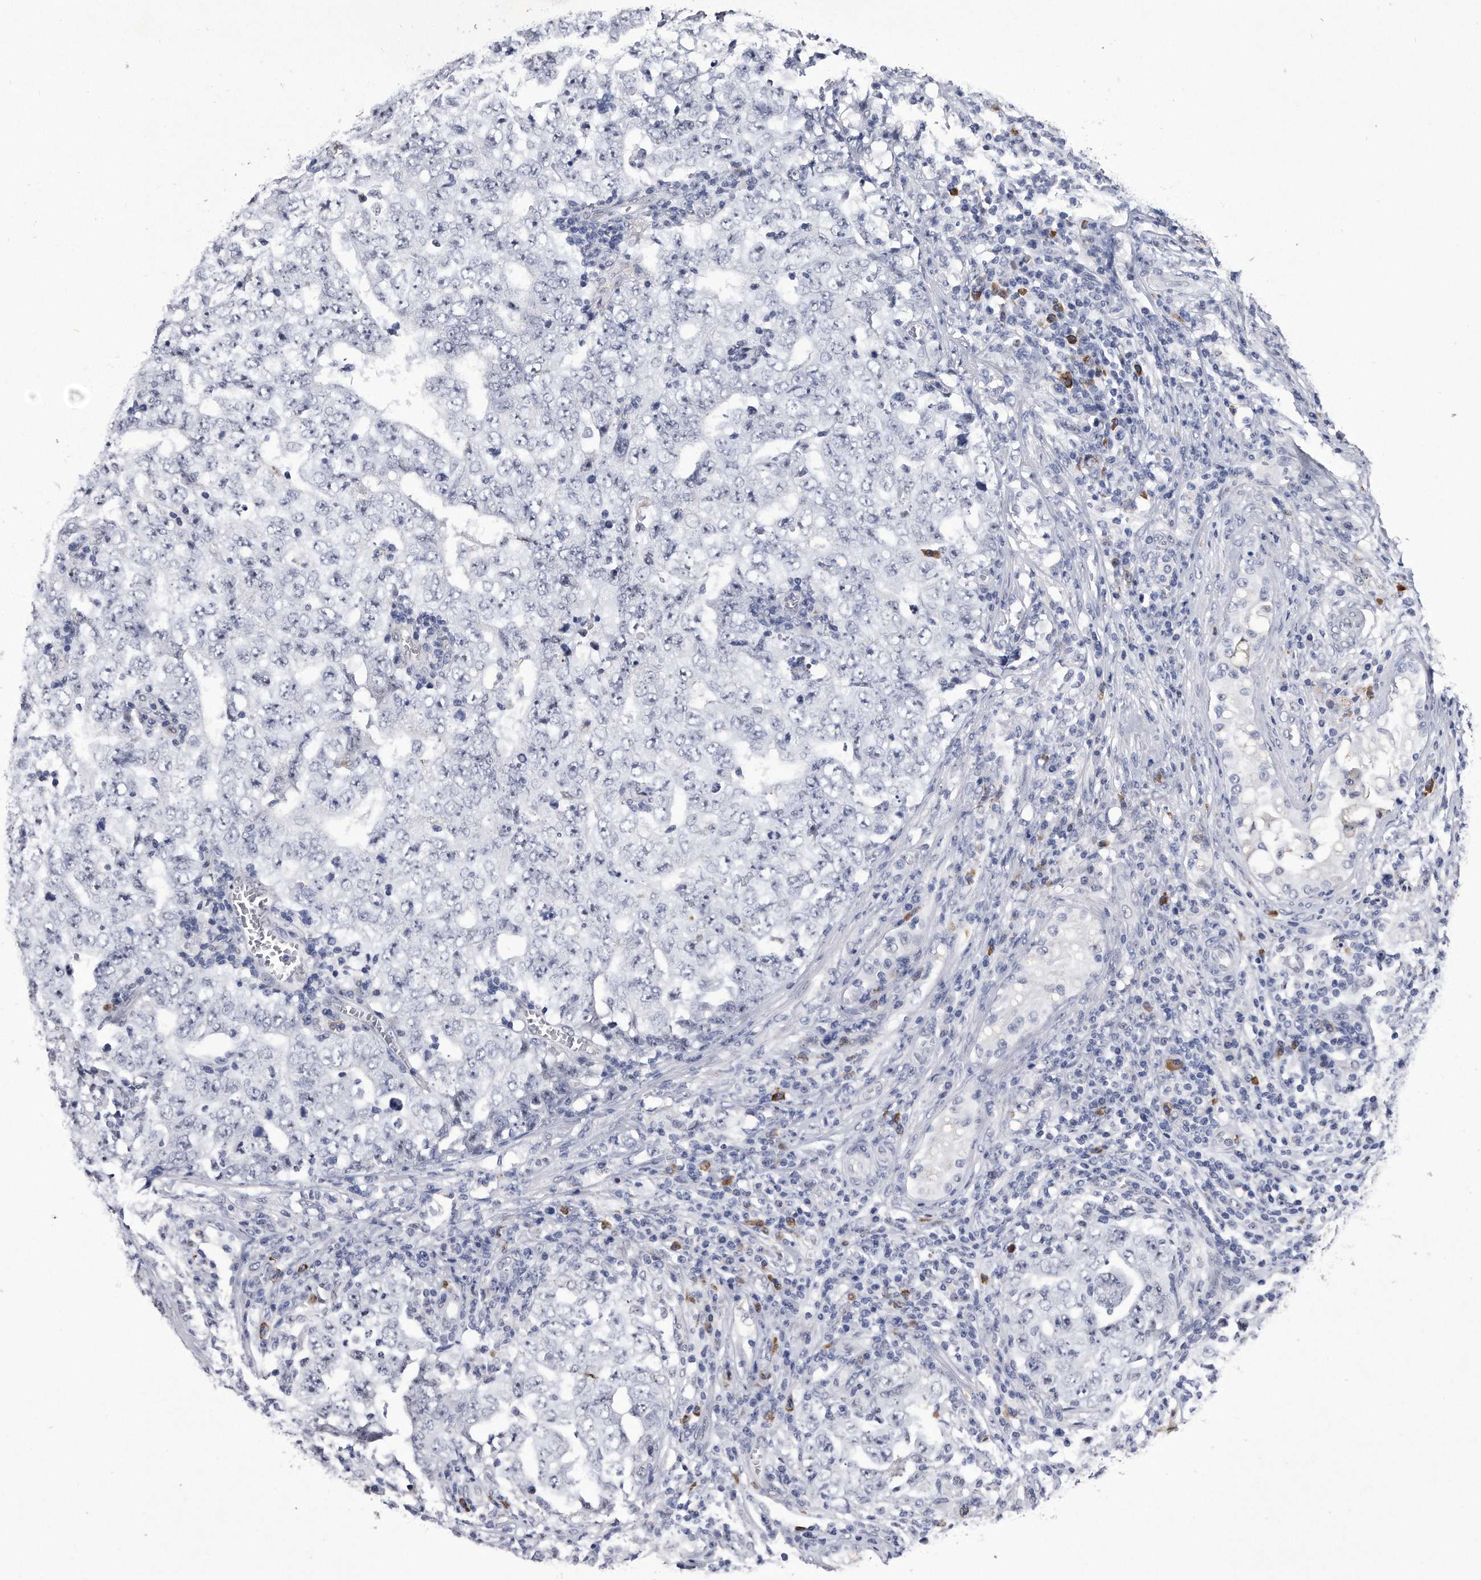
{"staining": {"intensity": "negative", "quantity": "none", "location": "none"}, "tissue": "testis cancer", "cell_type": "Tumor cells", "image_type": "cancer", "snomed": [{"axis": "morphology", "description": "Carcinoma, Embryonal, NOS"}, {"axis": "topography", "description": "Testis"}], "caption": "This is a histopathology image of IHC staining of testis cancer (embryonal carcinoma), which shows no staining in tumor cells.", "gene": "KCTD8", "patient": {"sex": "male", "age": 26}}